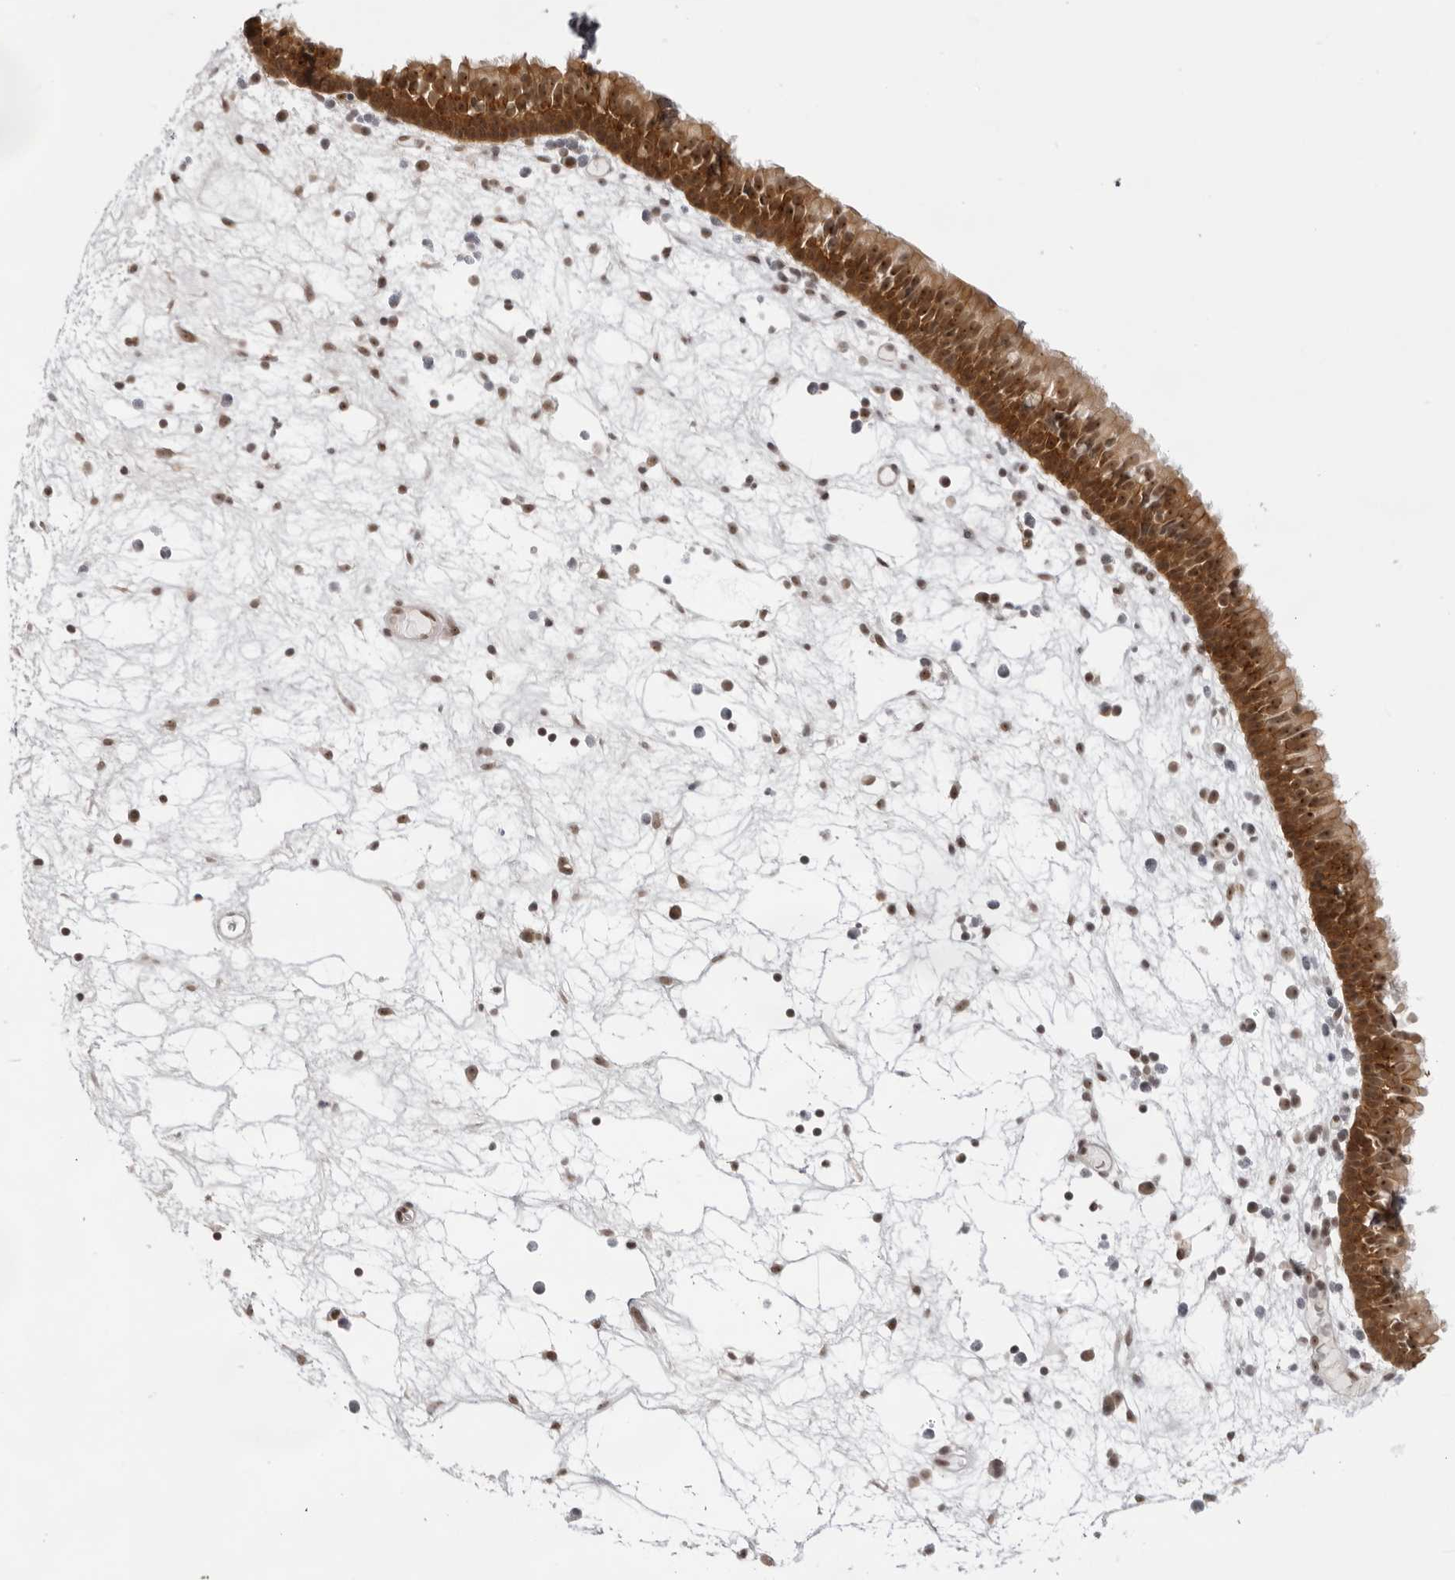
{"staining": {"intensity": "strong", "quantity": ">75%", "location": "cytoplasmic/membranous,nuclear"}, "tissue": "nasopharynx", "cell_type": "Respiratory epithelial cells", "image_type": "normal", "snomed": [{"axis": "morphology", "description": "Normal tissue, NOS"}, {"axis": "morphology", "description": "Inflammation, NOS"}, {"axis": "morphology", "description": "Malignant melanoma, Metastatic site"}, {"axis": "topography", "description": "Nasopharynx"}], "caption": "Respiratory epithelial cells display high levels of strong cytoplasmic/membranous,nuclear positivity in approximately >75% of cells in normal human nasopharynx.", "gene": "EXOSC10", "patient": {"sex": "male", "age": 70}}